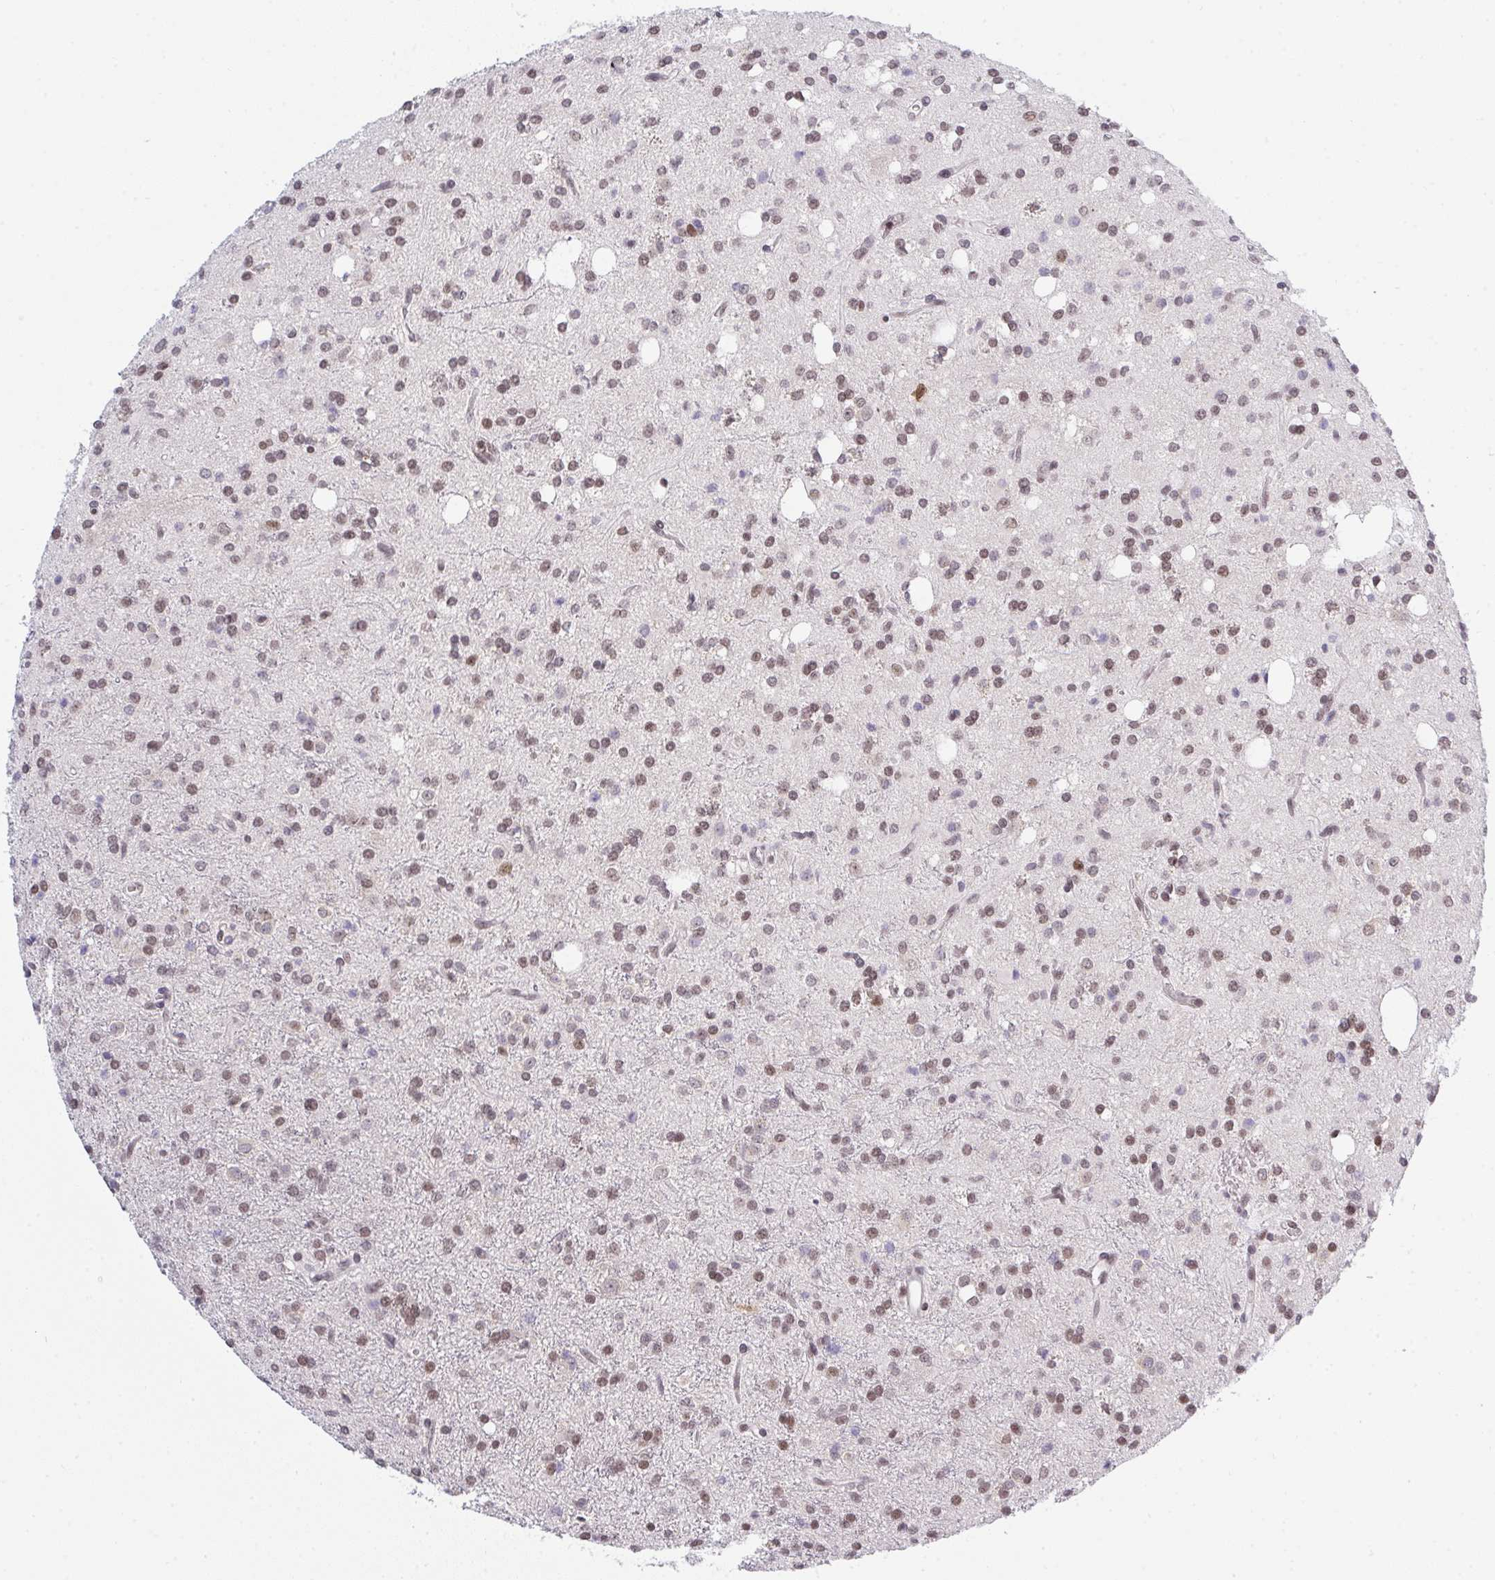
{"staining": {"intensity": "weak", "quantity": ">75%", "location": "nuclear"}, "tissue": "glioma", "cell_type": "Tumor cells", "image_type": "cancer", "snomed": [{"axis": "morphology", "description": "Glioma, malignant, Low grade"}, {"axis": "topography", "description": "Brain"}], "caption": "DAB immunohistochemical staining of human glioma displays weak nuclear protein positivity in approximately >75% of tumor cells. The staining was performed using DAB (3,3'-diaminobenzidine) to visualize the protein expression in brown, while the nuclei were stained in blue with hematoxylin (Magnification: 20x).", "gene": "RFC4", "patient": {"sex": "female", "age": 33}}